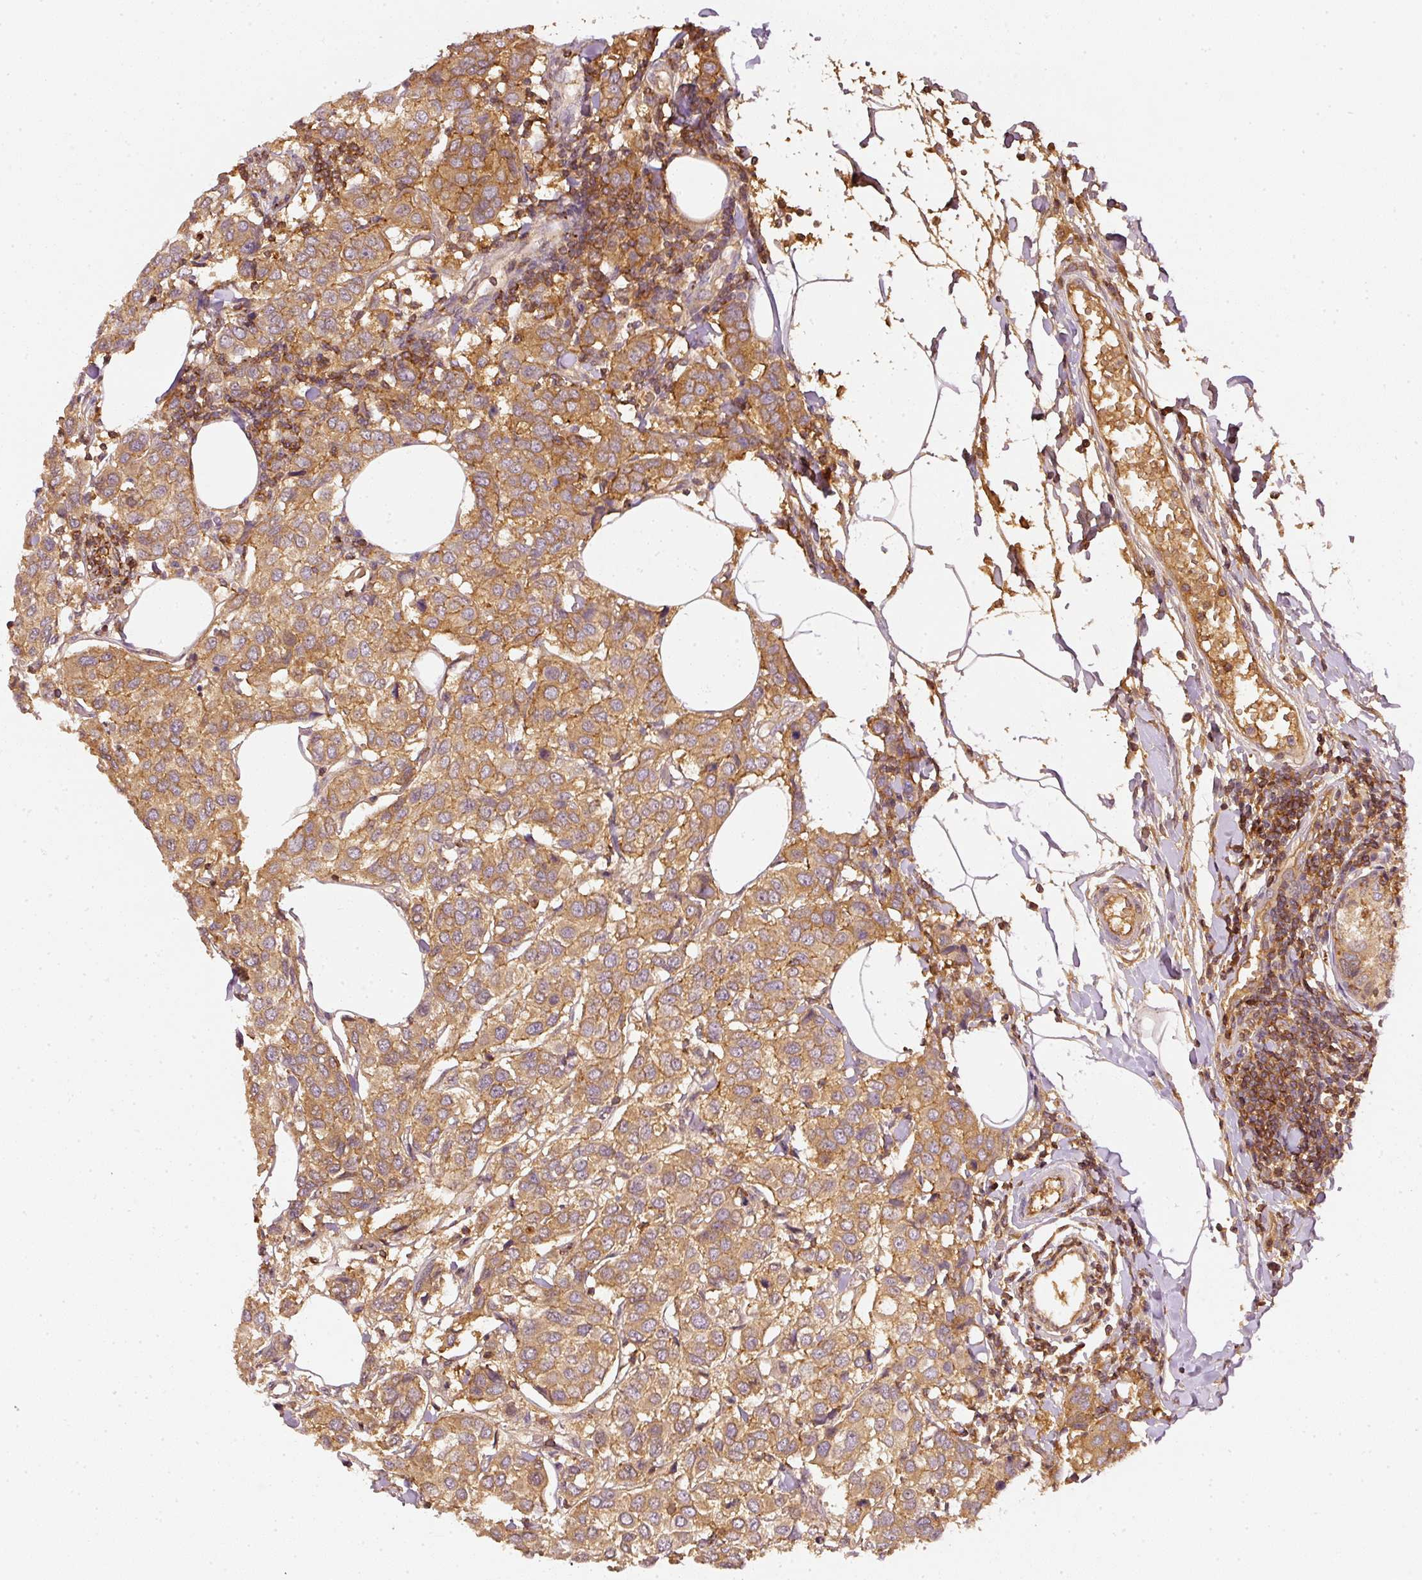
{"staining": {"intensity": "moderate", "quantity": ">75%", "location": "cytoplasmic/membranous"}, "tissue": "breast cancer", "cell_type": "Tumor cells", "image_type": "cancer", "snomed": [{"axis": "morphology", "description": "Duct carcinoma"}, {"axis": "topography", "description": "Breast"}], "caption": "Protein expression analysis of human breast intraductal carcinoma reveals moderate cytoplasmic/membranous positivity in about >75% of tumor cells. The staining was performed using DAB (3,3'-diaminobenzidine) to visualize the protein expression in brown, while the nuclei were stained in blue with hematoxylin (Magnification: 20x).", "gene": "EVL", "patient": {"sex": "female", "age": 55}}